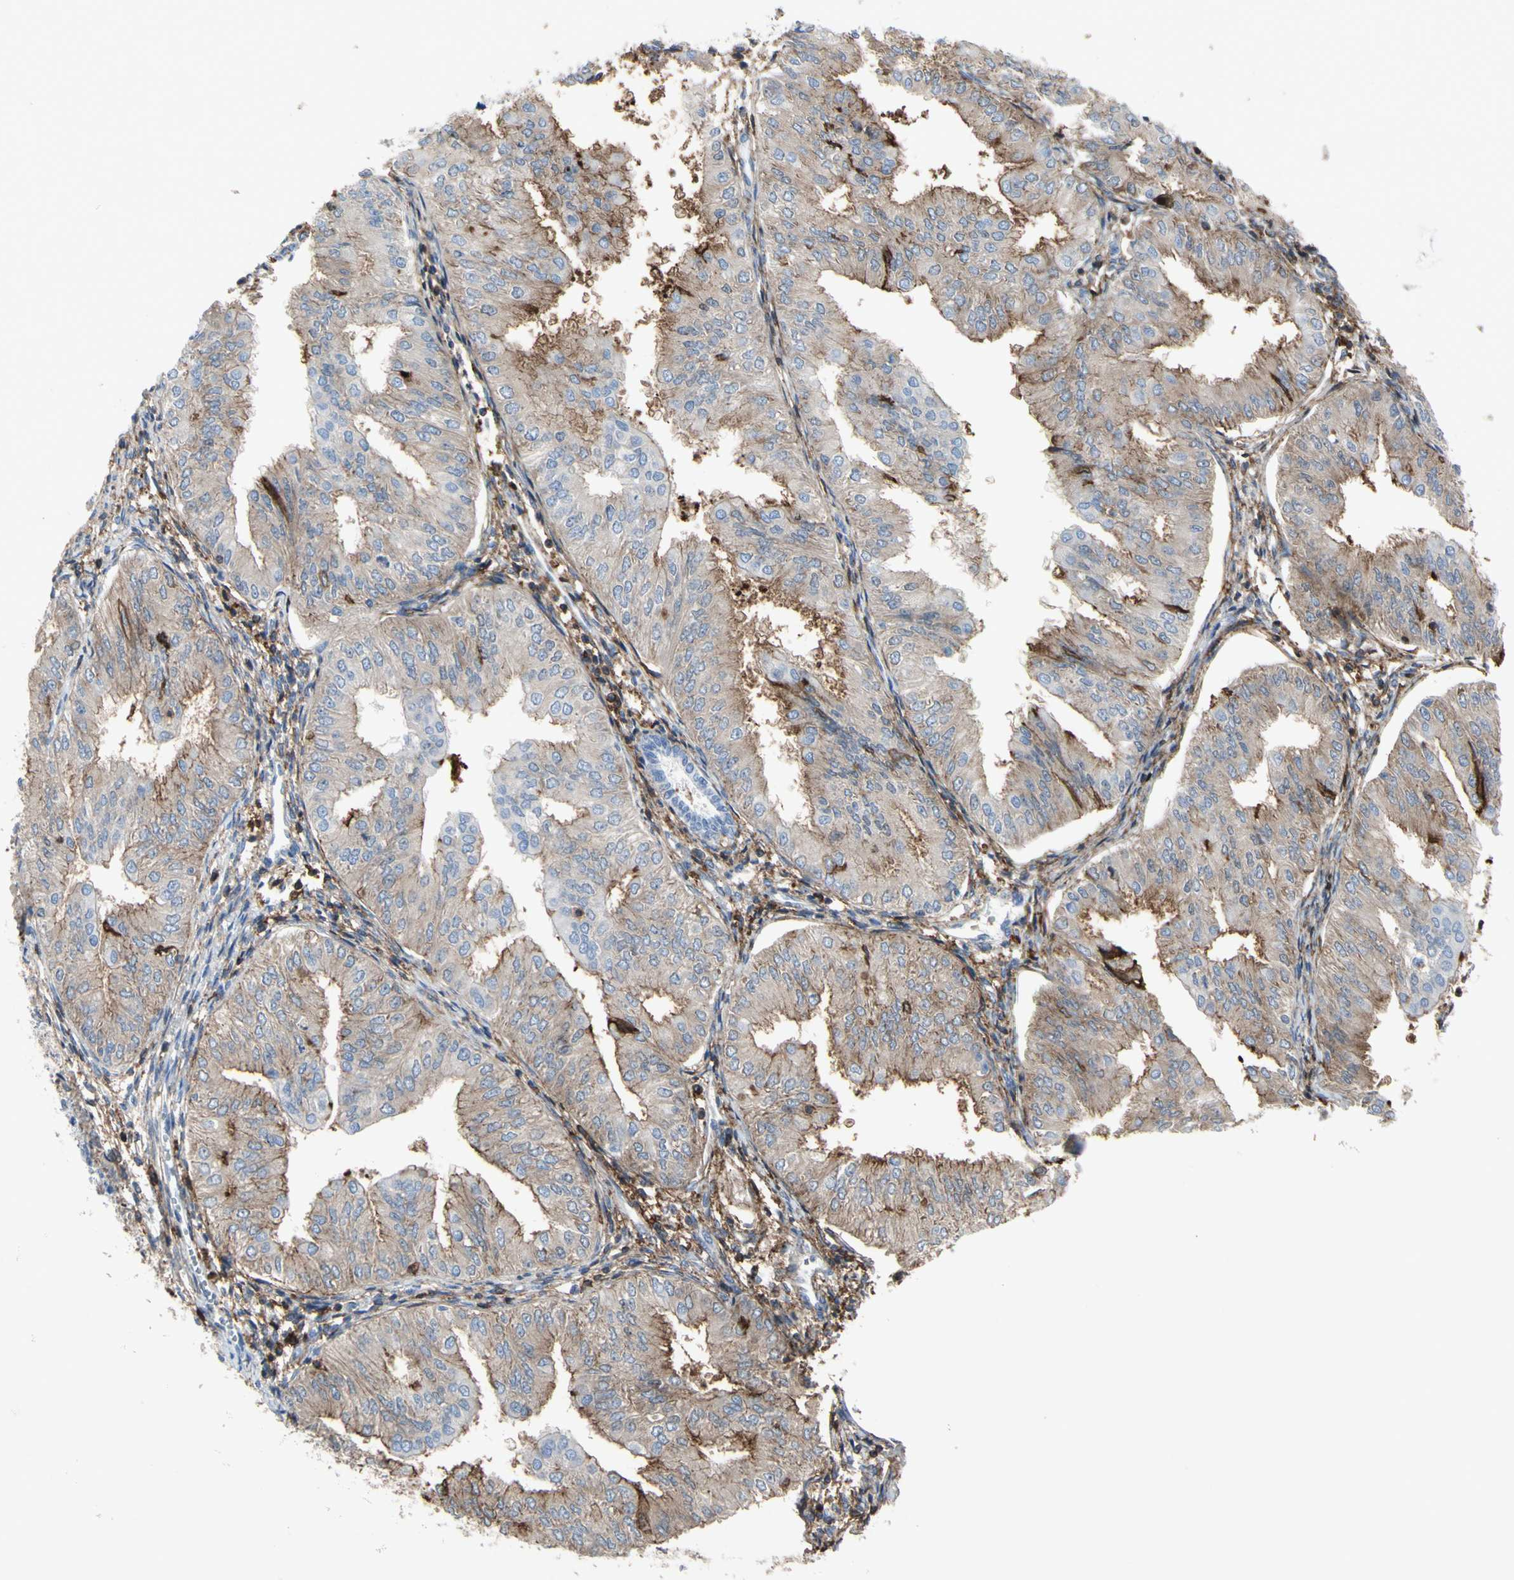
{"staining": {"intensity": "weak", "quantity": ">75%", "location": "cytoplasmic/membranous"}, "tissue": "endometrial cancer", "cell_type": "Tumor cells", "image_type": "cancer", "snomed": [{"axis": "morphology", "description": "Adenocarcinoma, NOS"}, {"axis": "topography", "description": "Endometrium"}], "caption": "Weak cytoplasmic/membranous protein positivity is appreciated in approximately >75% of tumor cells in endometrial adenocarcinoma. The staining was performed using DAB, with brown indicating positive protein expression. Nuclei are stained blue with hematoxylin.", "gene": "ANXA6", "patient": {"sex": "female", "age": 53}}